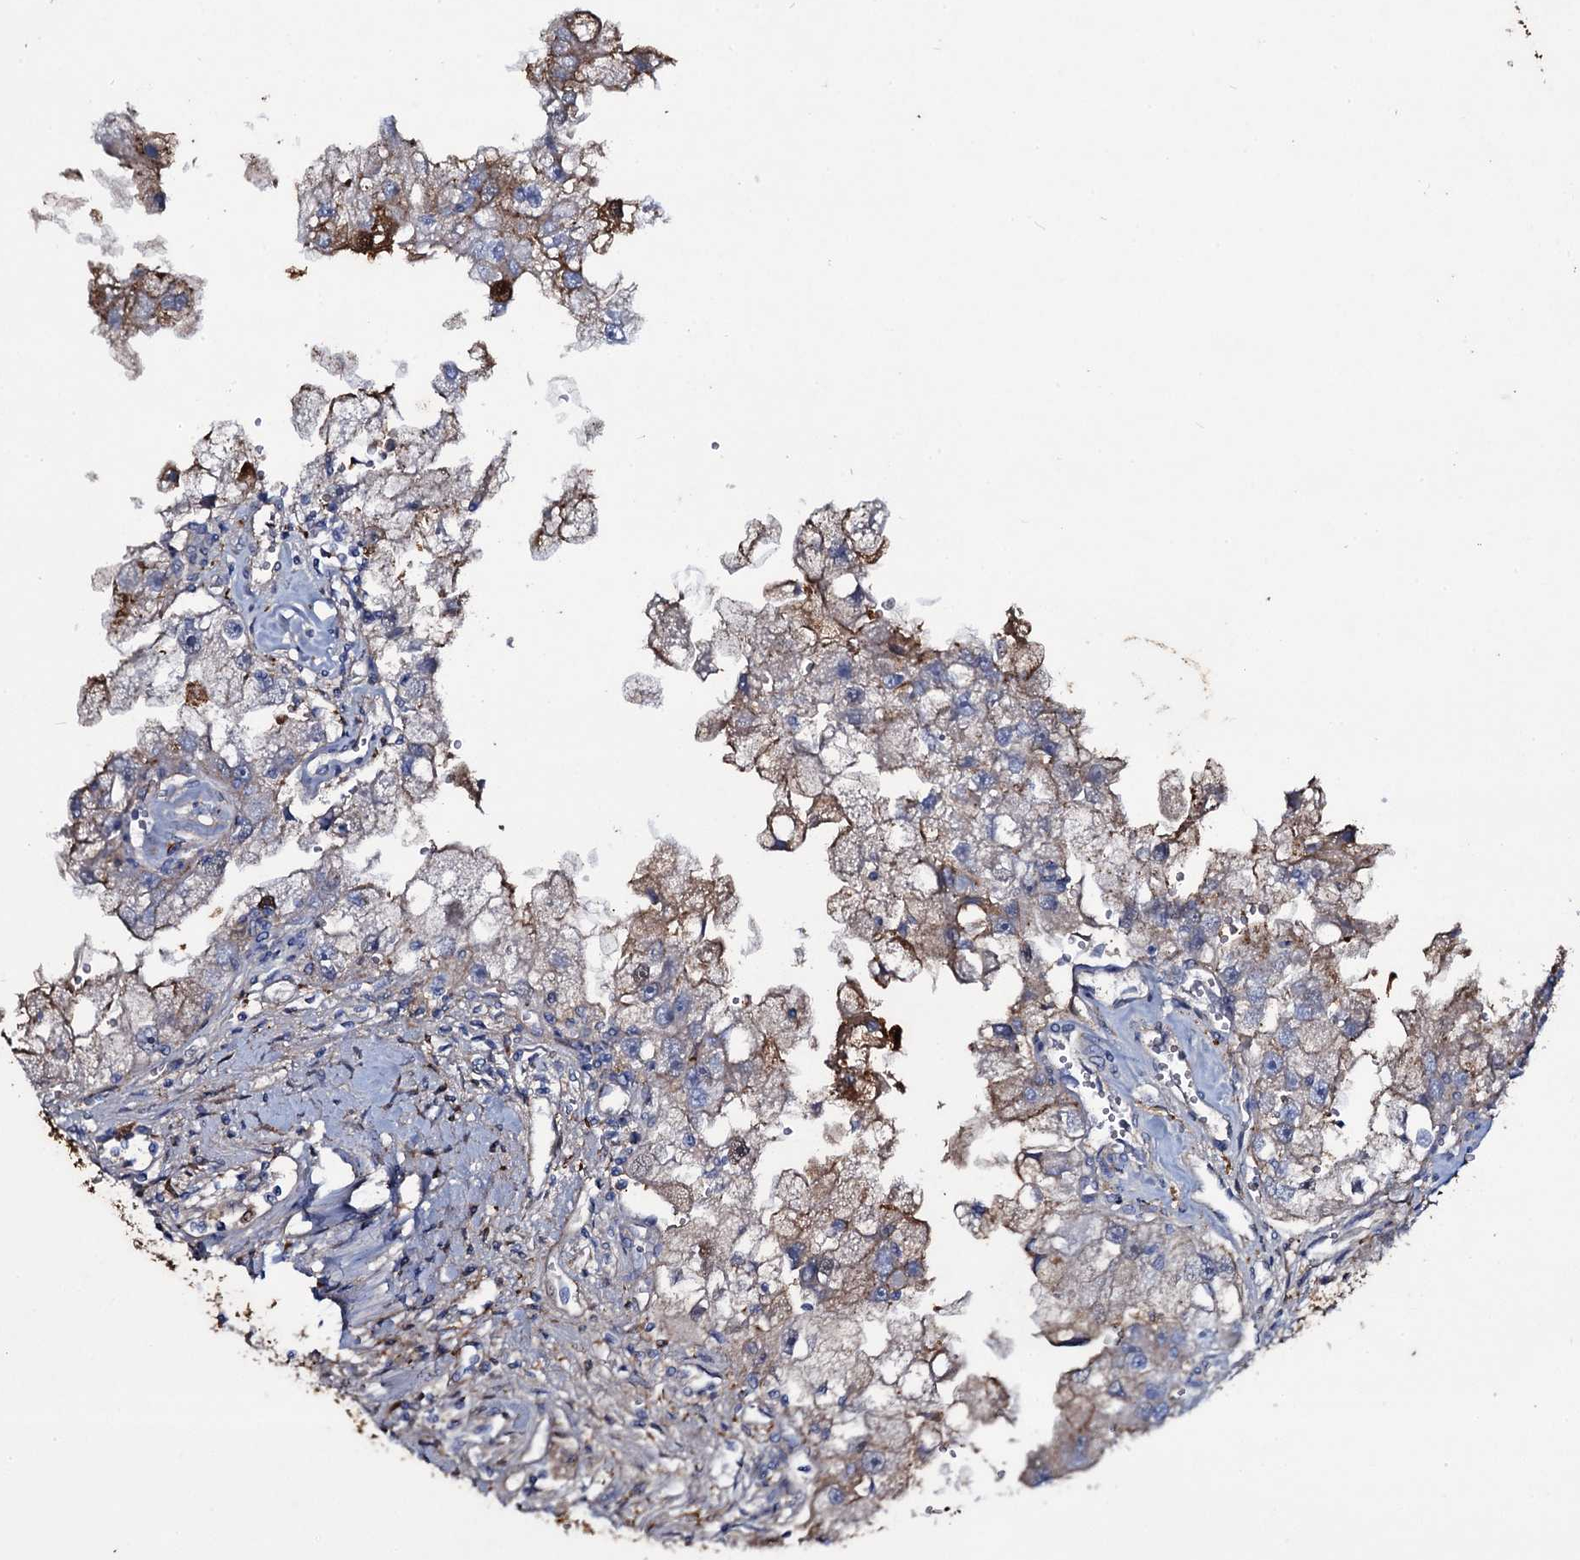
{"staining": {"intensity": "strong", "quantity": "25%-75%", "location": "cytoplasmic/membranous"}, "tissue": "renal cancer", "cell_type": "Tumor cells", "image_type": "cancer", "snomed": [{"axis": "morphology", "description": "Adenocarcinoma, NOS"}, {"axis": "topography", "description": "Kidney"}], "caption": "Protein expression analysis of renal adenocarcinoma reveals strong cytoplasmic/membranous expression in about 25%-75% of tumor cells. (IHC, brightfield microscopy, high magnification).", "gene": "EDN1", "patient": {"sex": "male", "age": 63}}